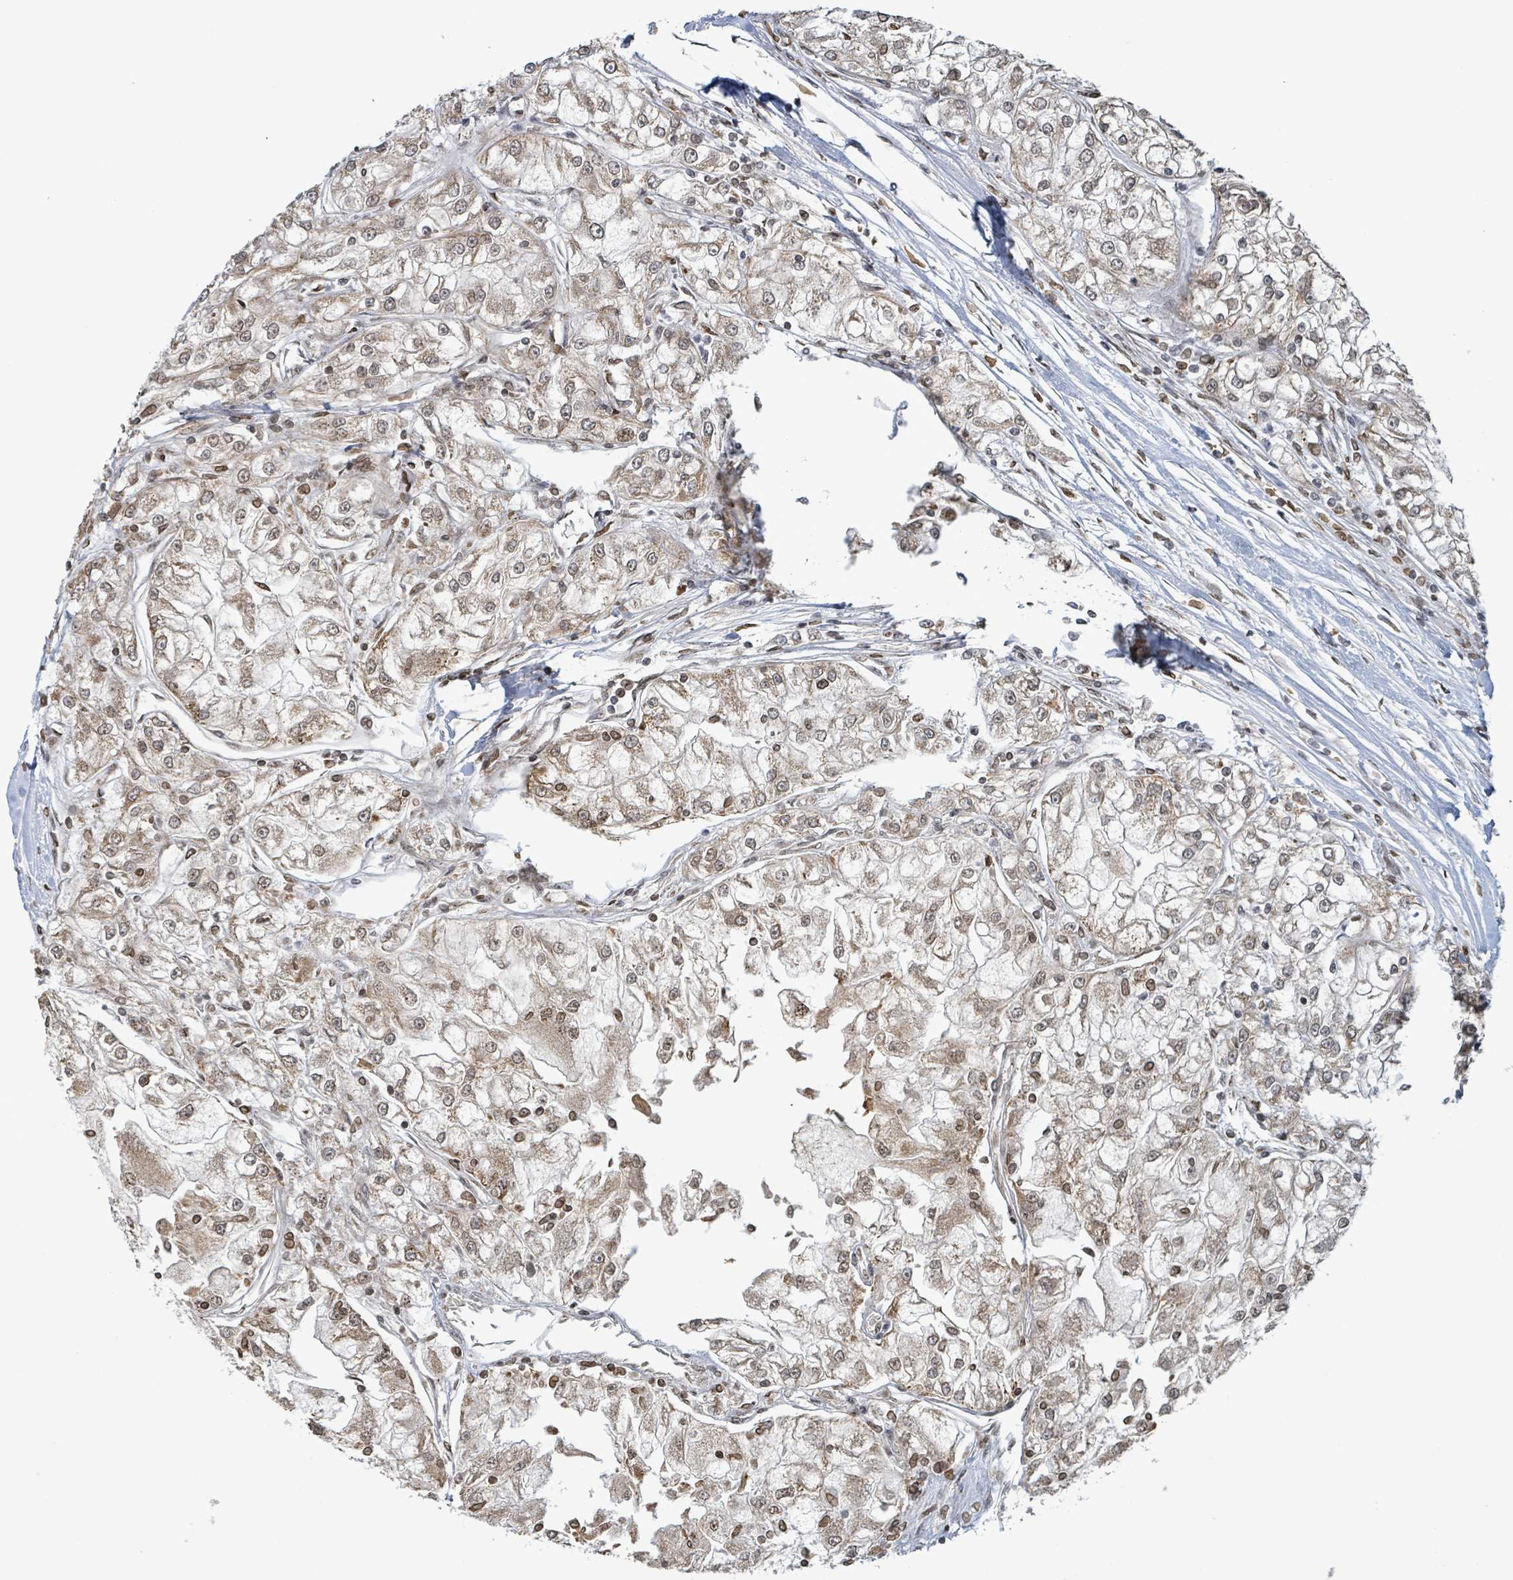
{"staining": {"intensity": "moderate", "quantity": "25%-75%", "location": "cytoplasmic/membranous,nuclear"}, "tissue": "renal cancer", "cell_type": "Tumor cells", "image_type": "cancer", "snomed": [{"axis": "morphology", "description": "Adenocarcinoma, NOS"}, {"axis": "topography", "description": "Kidney"}], "caption": "The immunohistochemical stain highlights moderate cytoplasmic/membranous and nuclear positivity in tumor cells of adenocarcinoma (renal) tissue. Nuclei are stained in blue.", "gene": "SBF2", "patient": {"sex": "female", "age": 72}}